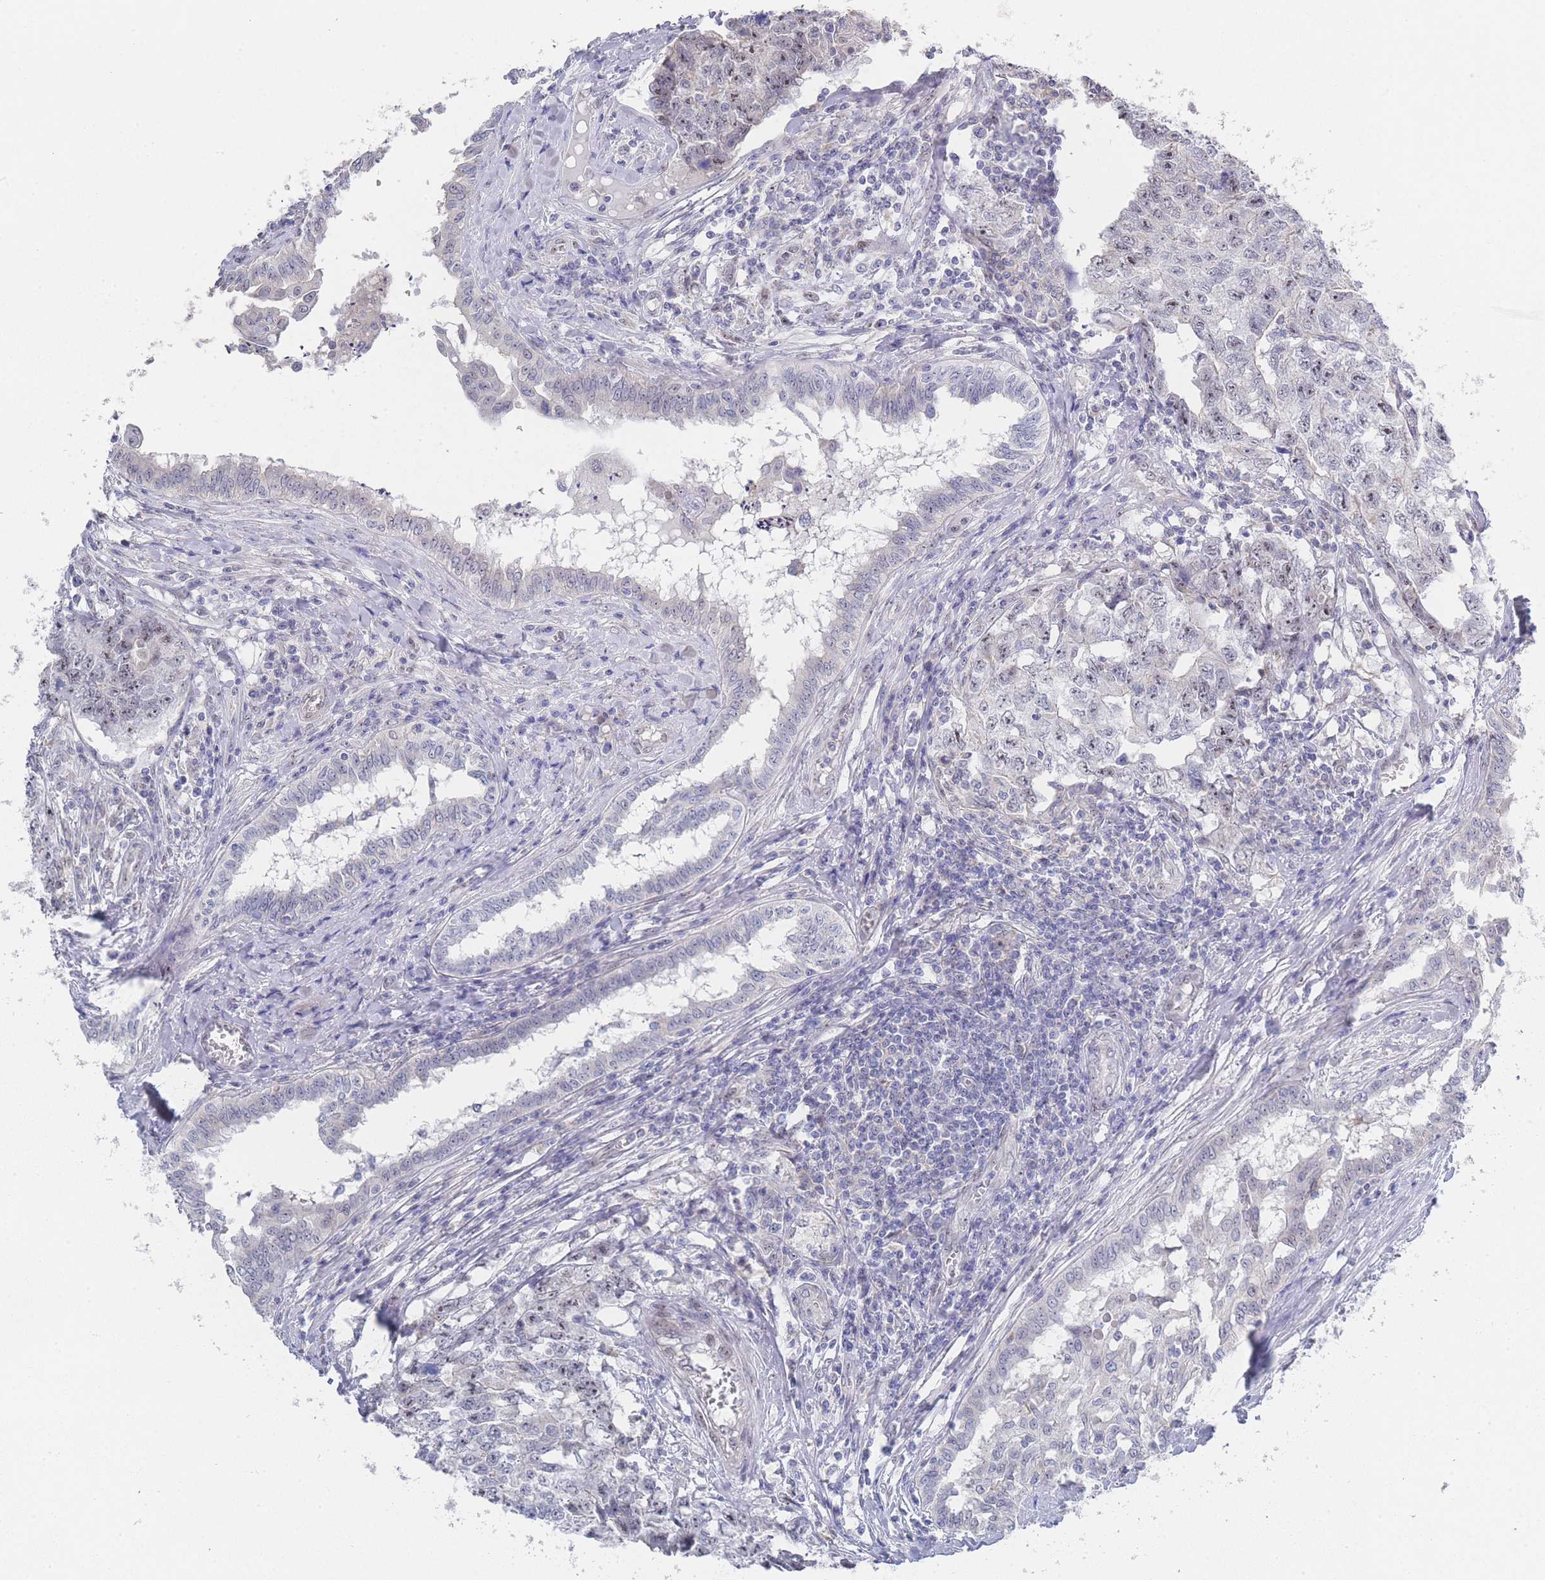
{"staining": {"intensity": "moderate", "quantity": "25%-75%", "location": "nuclear"}, "tissue": "testis cancer", "cell_type": "Tumor cells", "image_type": "cancer", "snomed": [{"axis": "morphology", "description": "Carcinoma, Embryonal, NOS"}, {"axis": "topography", "description": "Testis"}], "caption": "Immunohistochemistry (IHC) histopathology image of neoplastic tissue: testis cancer stained using immunohistochemistry demonstrates medium levels of moderate protein expression localized specifically in the nuclear of tumor cells, appearing as a nuclear brown color.", "gene": "ZNF142", "patient": {"sex": "male", "age": 31}}